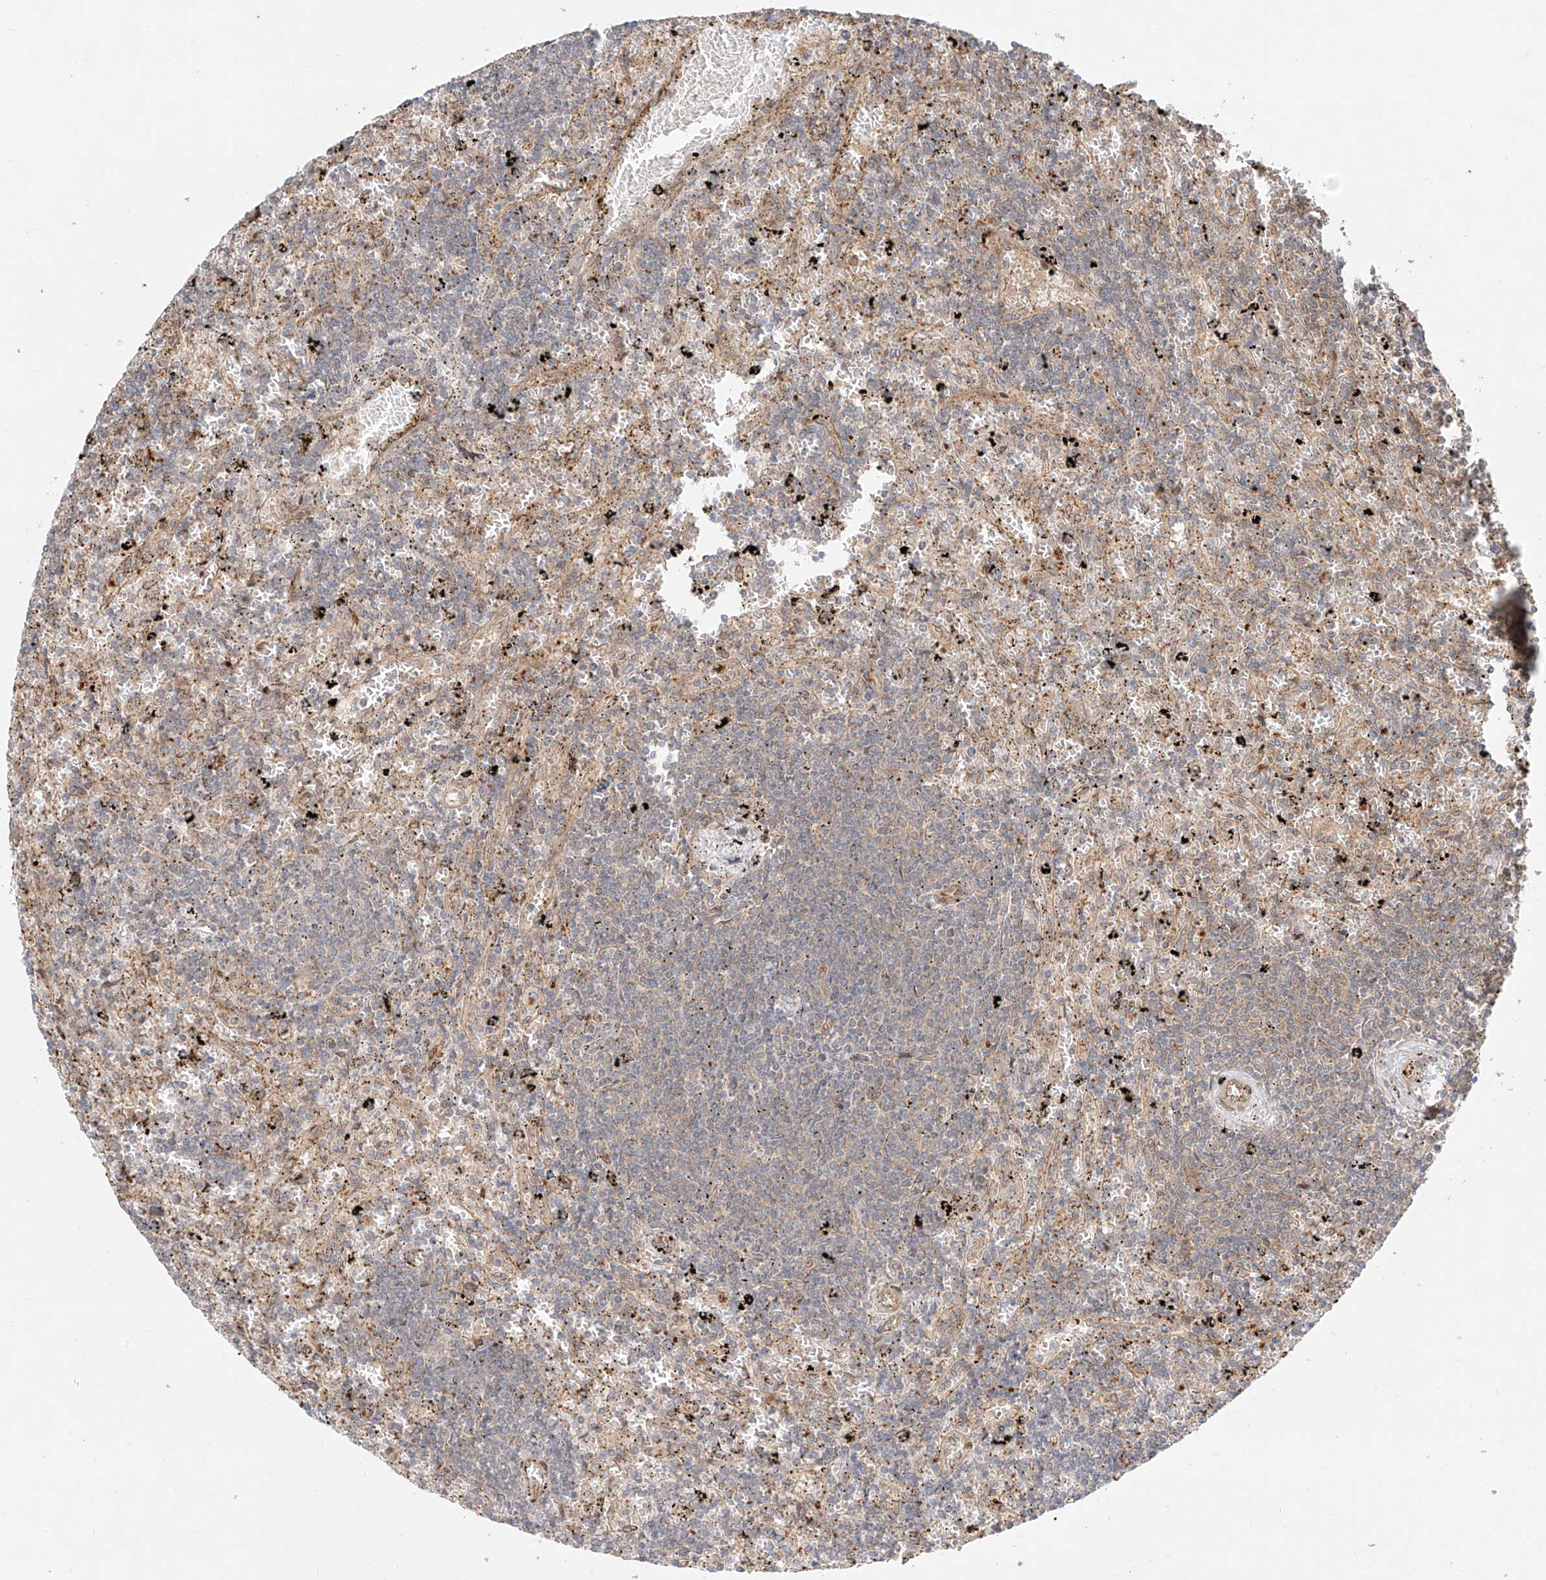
{"staining": {"intensity": "negative", "quantity": "none", "location": "none"}, "tissue": "lymphoma", "cell_type": "Tumor cells", "image_type": "cancer", "snomed": [{"axis": "morphology", "description": "Malignant lymphoma, non-Hodgkin's type, Low grade"}, {"axis": "topography", "description": "Spleen"}], "caption": "IHC photomicrograph of lymphoma stained for a protein (brown), which demonstrates no expression in tumor cells.", "gene": "CEP162", "patient": {"sex": "male", "age": 76}}